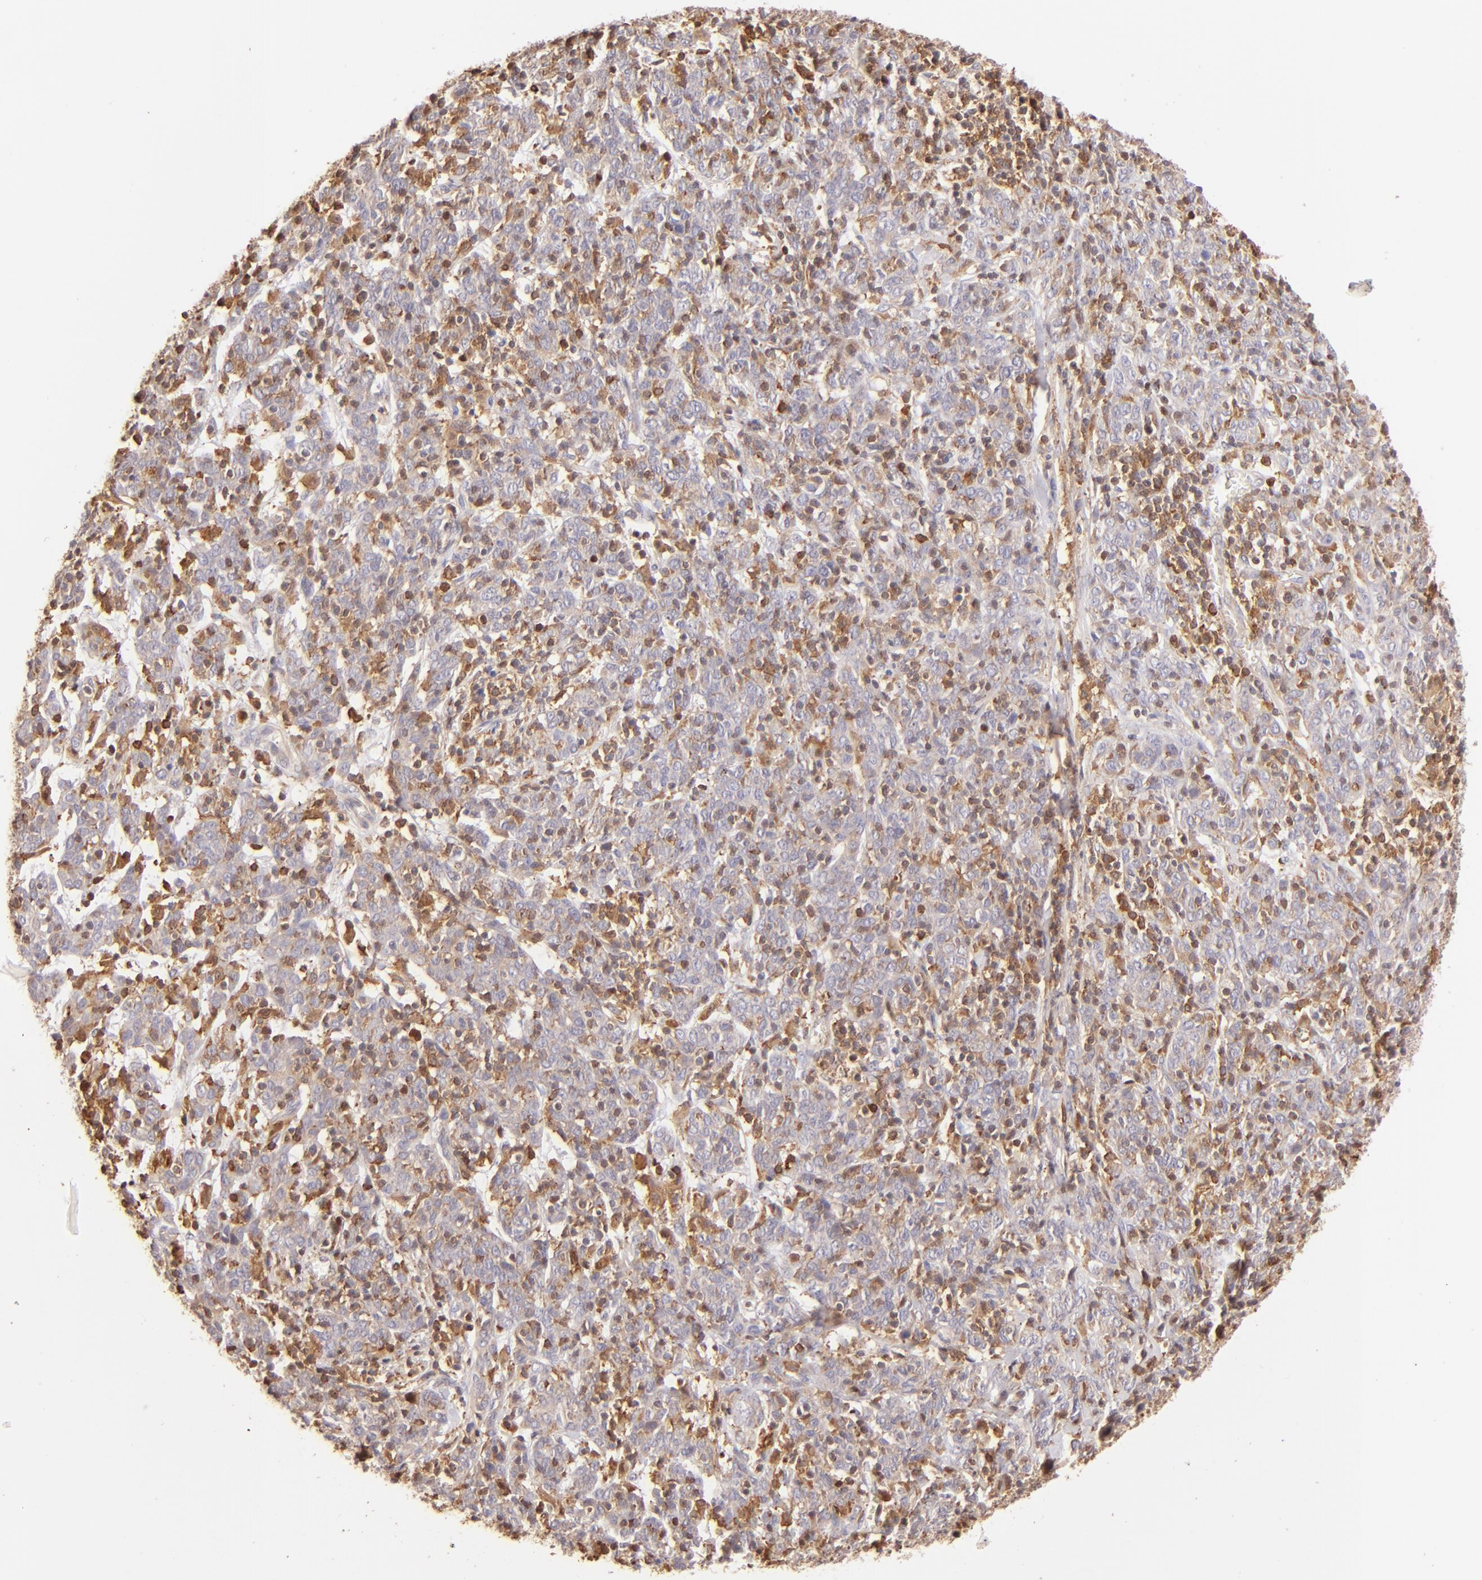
{"staining": {"intensity": "negative", "quantity": "none", "location": "none"}, "tissue": "cervical cancer", "cell_type": "Tumor cells", "image_type": "cancer", "snomed": [{"axis": "morphology", "description": "Normal tissue, NOS"}, {"axis": "morphology", "description": "Squamous cell carcinoma, NOS"}, {"axis": "topography", "description": "Cervix"}], "caption": "This is a image of IHC staining of squamous cell carcinoma (cervical), which shows no staining in tumor cells.", "gene": "BTK", "patient": {"sex": "female", "age": 67}}